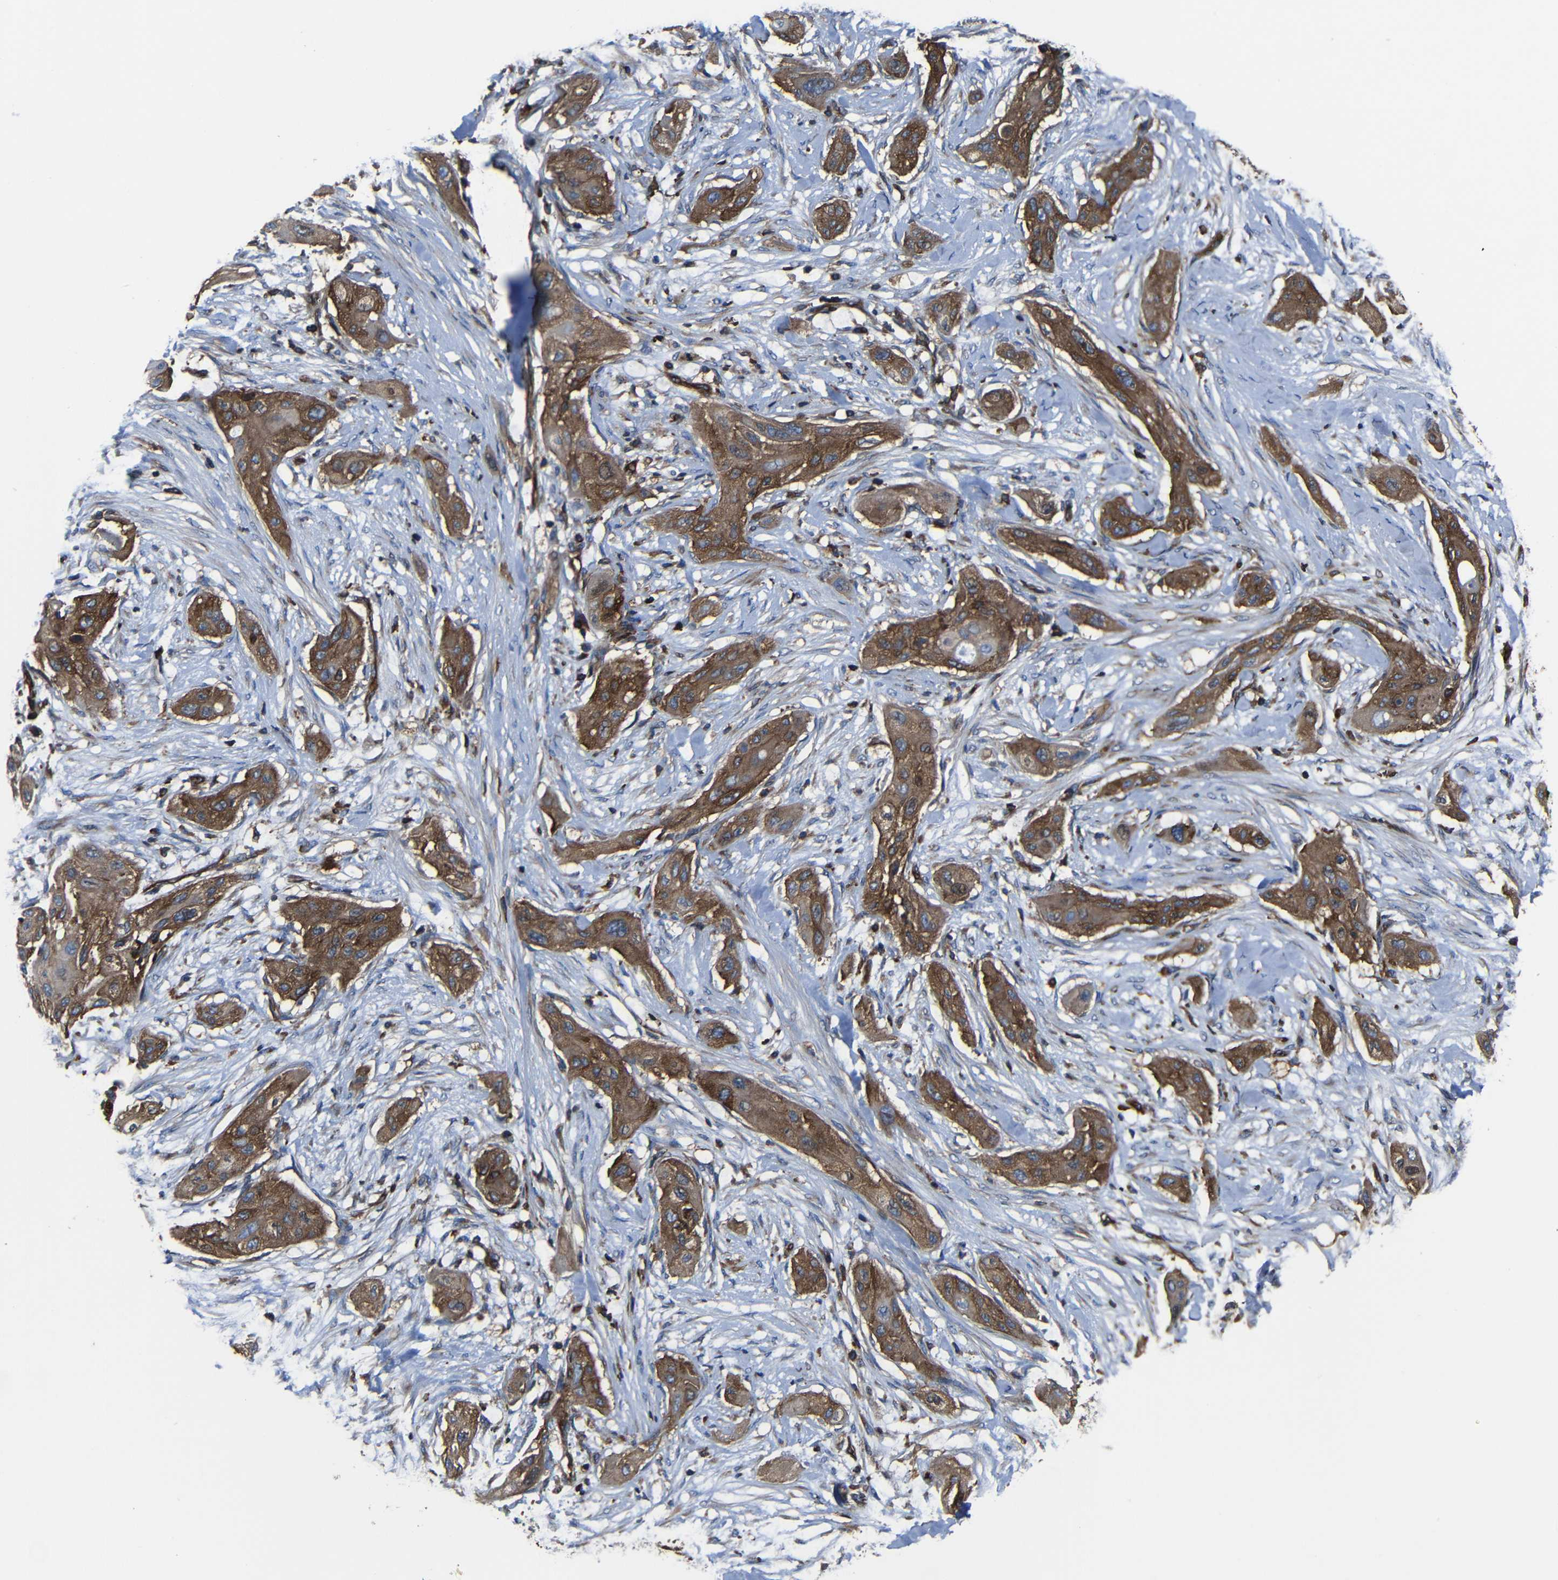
{"staining": {"intensity": "strong", "quantity": ">75%", "location": "cytoplasmic/membranous"}, "tissue": "lung cancer", "cell_type": "Tumor cells", "image_type": "cancer", "snomed": [{"axis": "morphology", "description": "Squamous cell carcinoma, NOS"}, {"axis": "topography", "description": "Lung"}], "caption": "Protein staining shows strong cytoplasmic/membranous expression in about >75% of tumor cells in lung squamous cell carcinoma.", "gene": "ARHGEF1", "patient": {"sex": "female", "age": 47}}